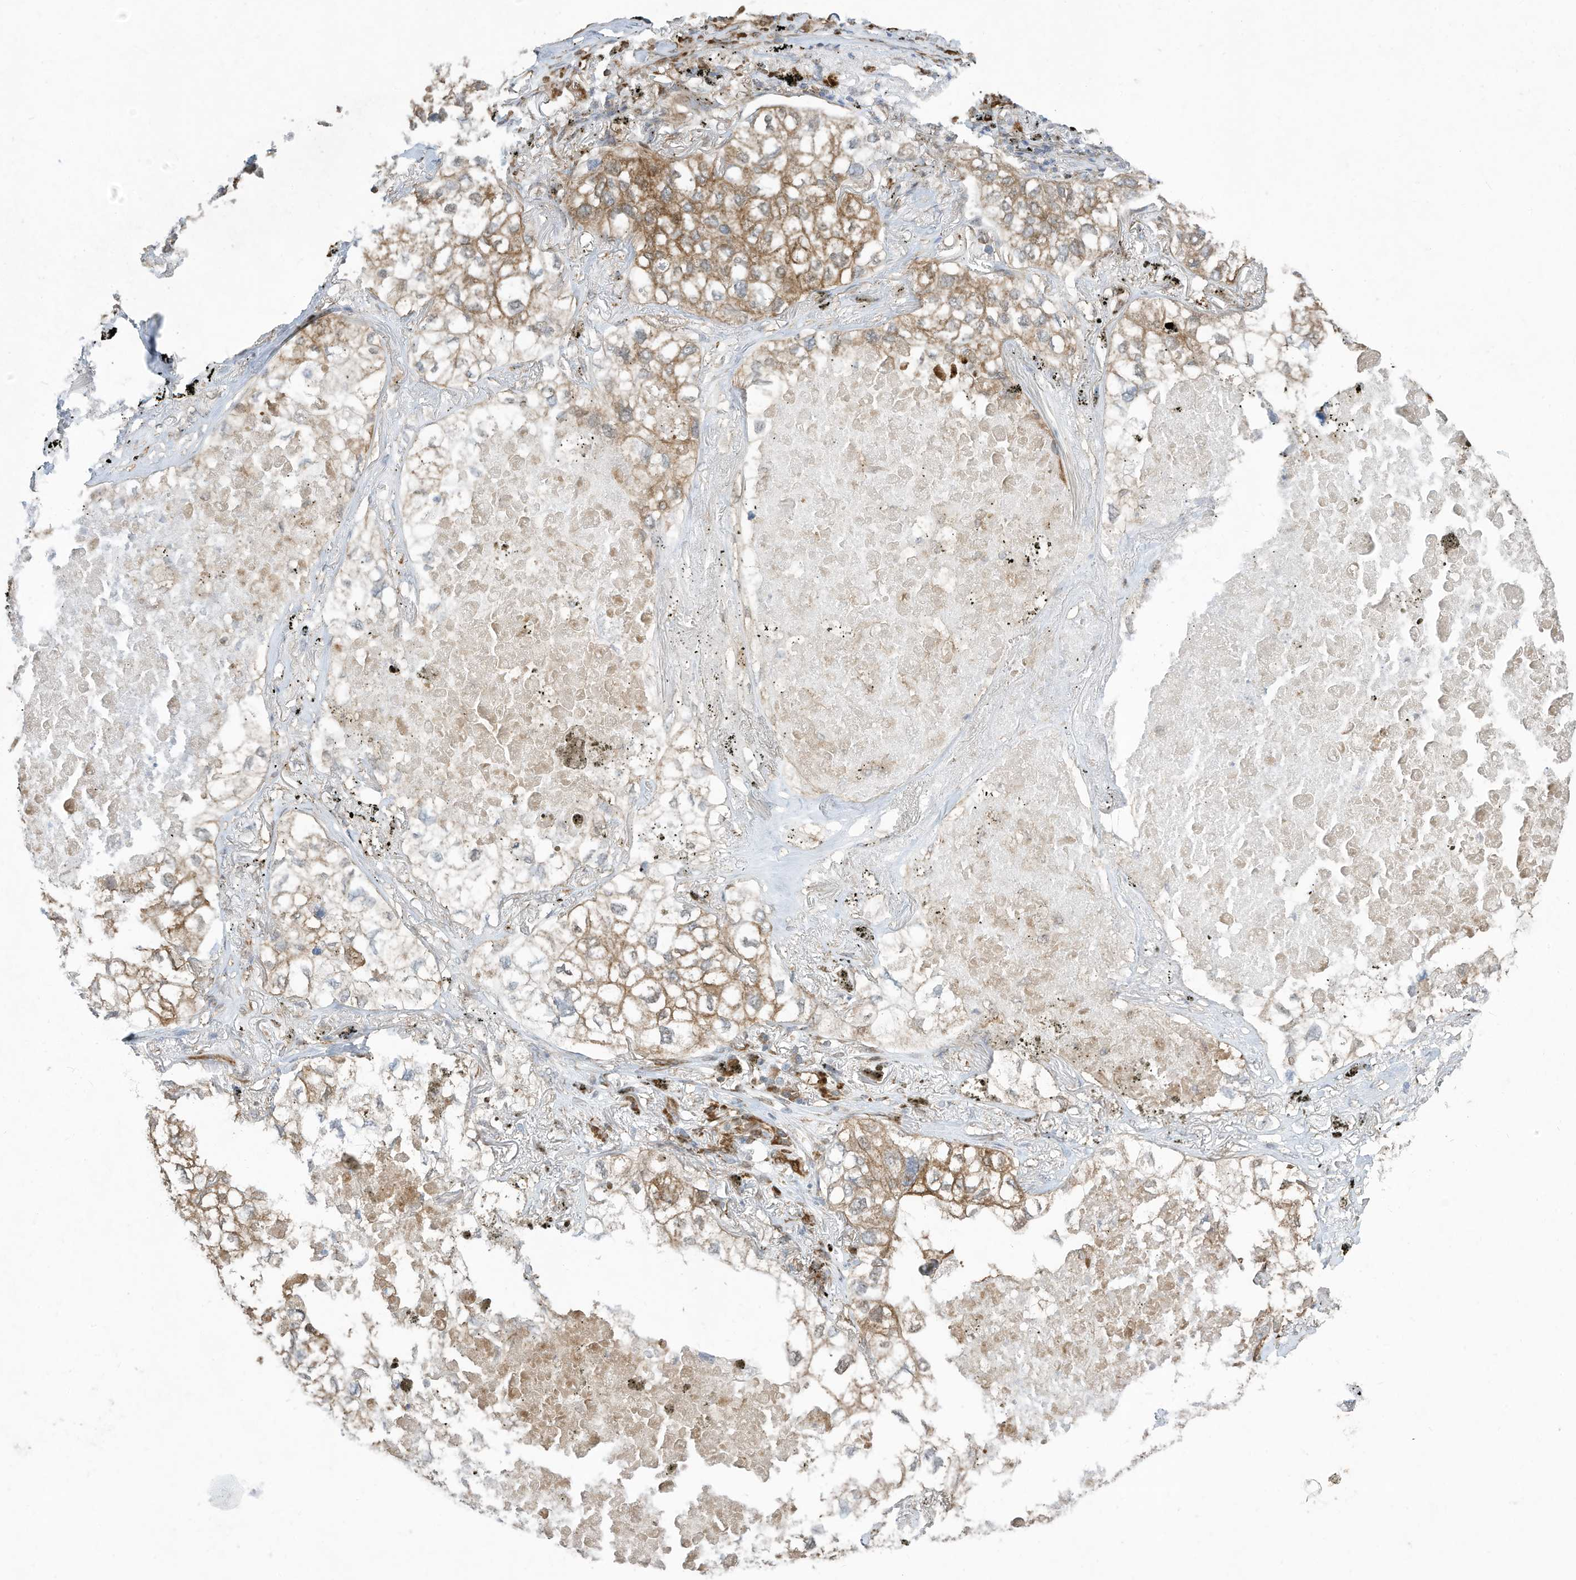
{"staining": {"intensity": "moderate", "quantity": "25%-75%", "location": "cytoplasmic/membranous"}, "tissue": "lung cancer", "cell_type": "Tumor cells", "image_type": "cancer", "snomed": [{"axis": "morphology", "description": "Adenocarcinoma, NOS"}, {"axis": "topography", "description": "Lung"}], "caption": "Tumor cells reveal medium levels of moderate cytoplasmic/membranous staining in about 25%-75% of cells in lung cancer.", "gene": "USE1", "patient": {"sex": "male", "age": 65}}